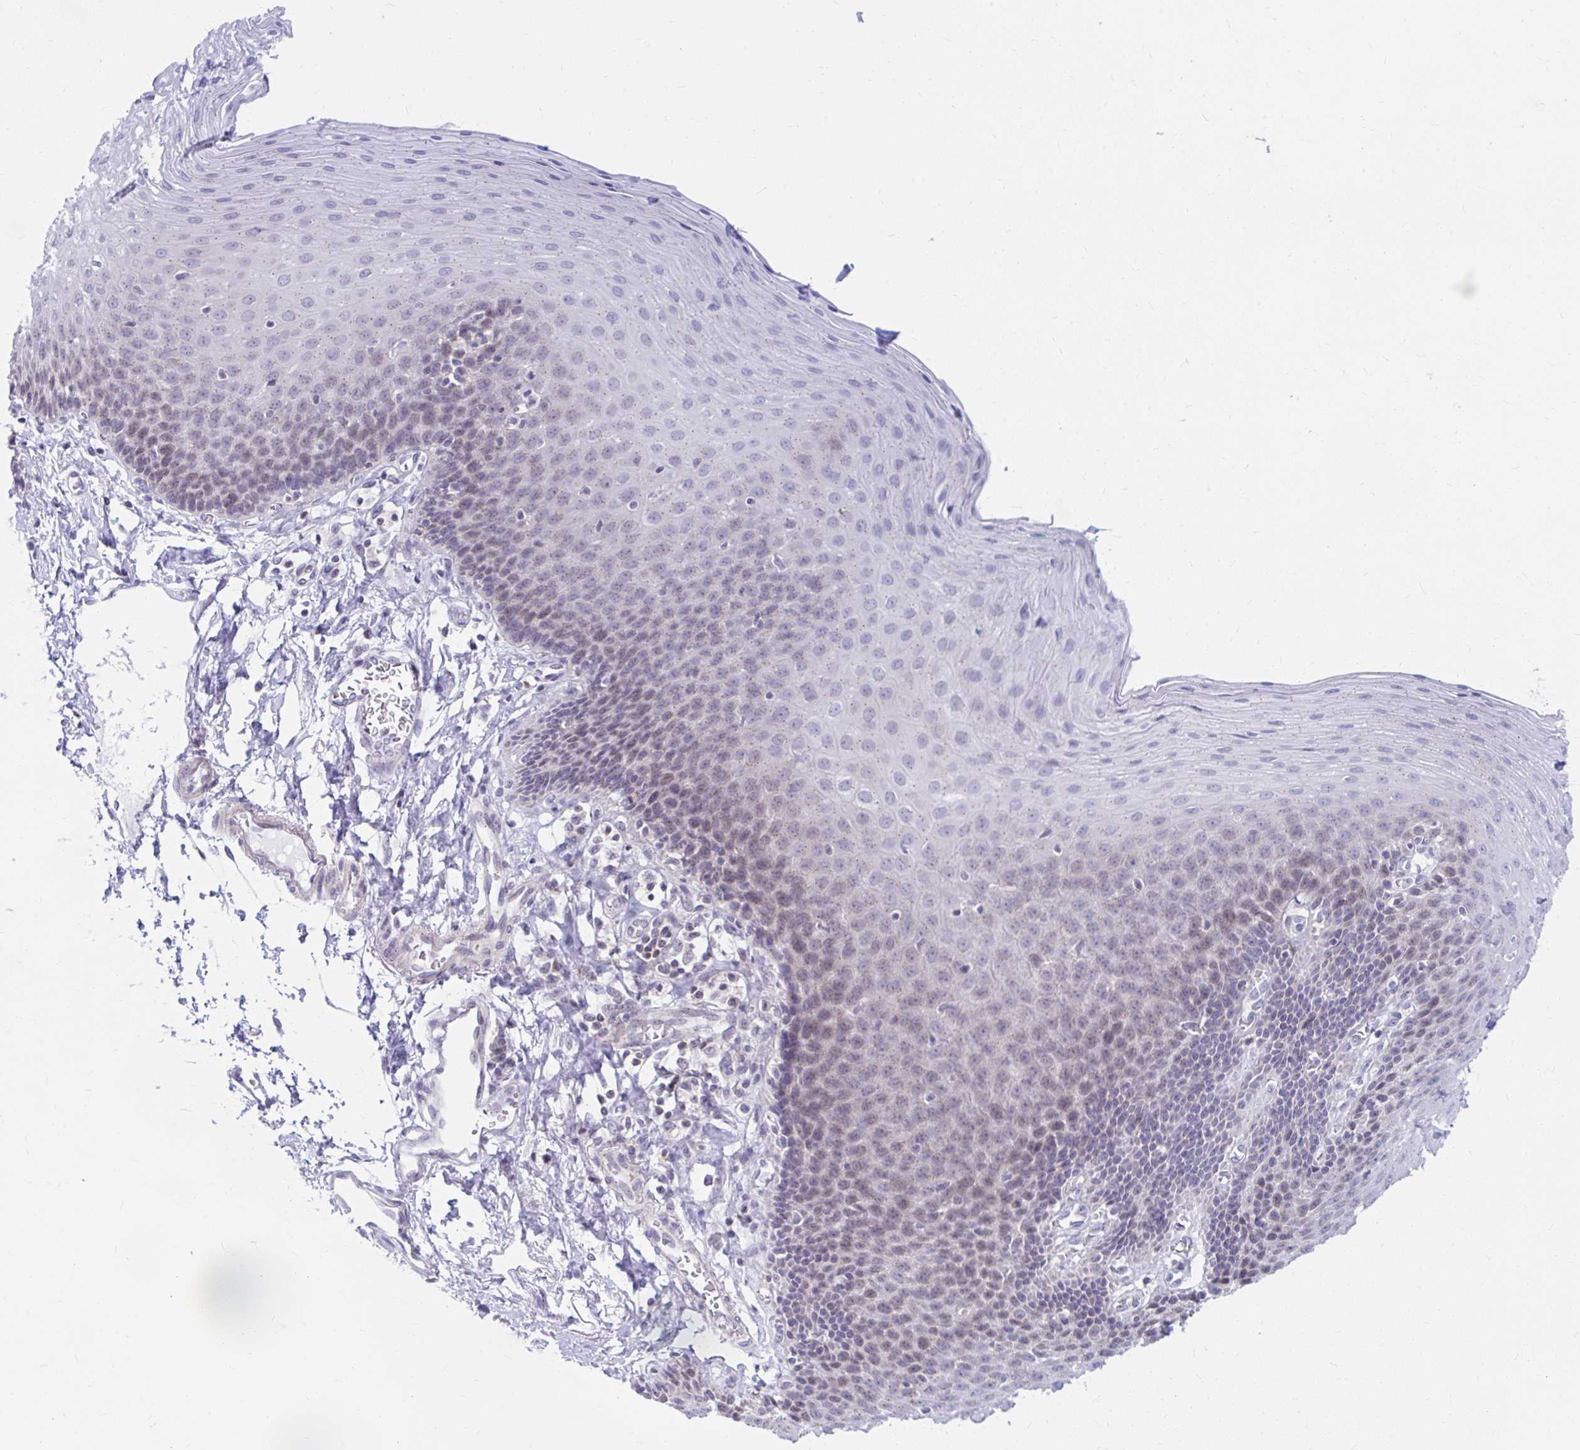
{"staining": {"intensity": "weak", "quantity": "25%-75%", "location": "nuclear"}, "tissue": "esophagus", "cell_type": "Squamous epithelial cells", "image_type": "normal", "snomed": [{"axis": "morphology", "description": "Normal tissue, NOS"}, {"axis": "topography", "description": "Esophagus"}], "caption": "Squamous epithelial cells exhibit low levels of weak nuclear staining in about 25%-75% of cells in benign human esophagus.", "gene": "RADIL", "patient": {"sex": "female", "age": 81}}